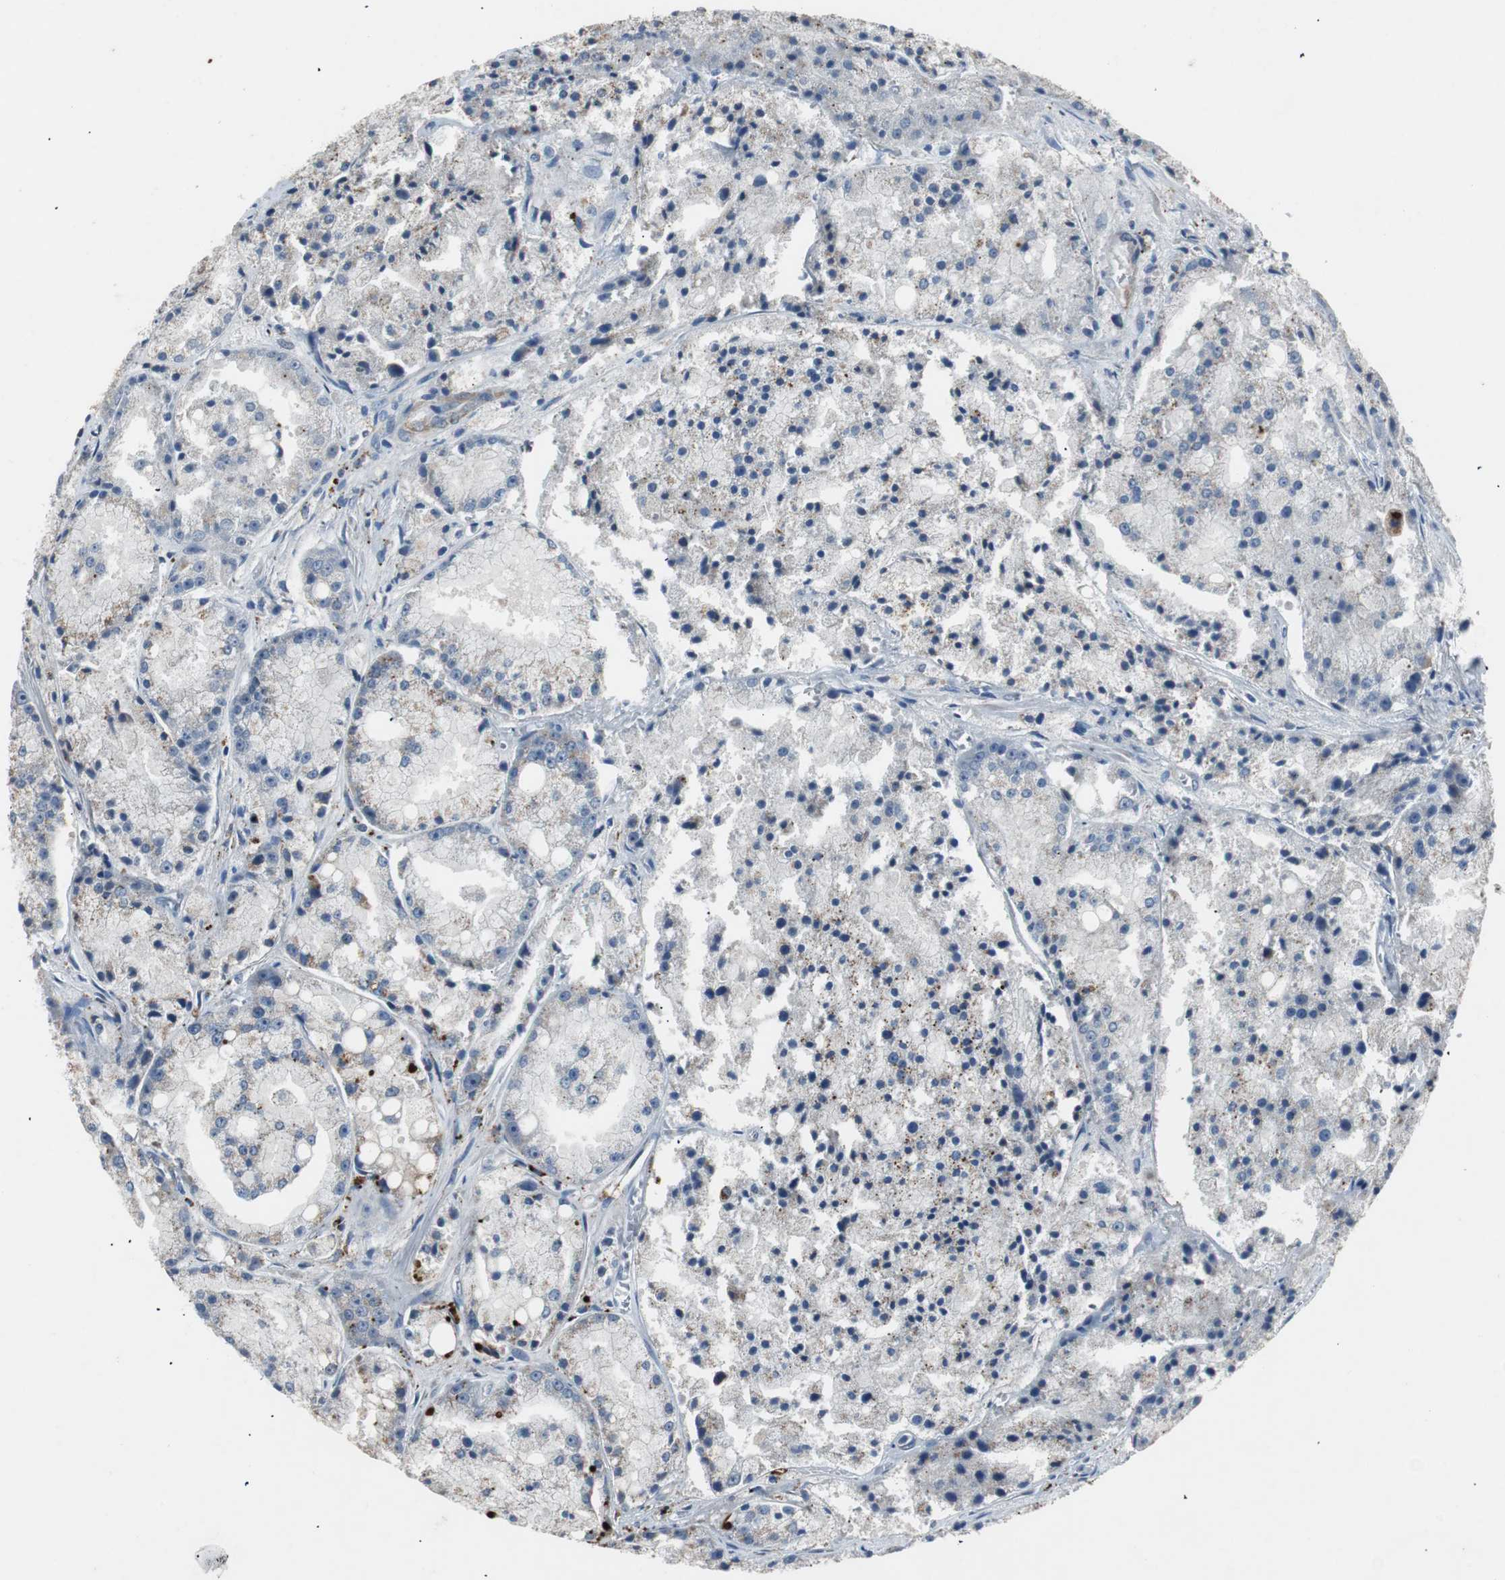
{"staining": {"intensity": "moderate", "quantity": "<25%", "location": "cytoplasmic/membranous"}, "tissue": "prostate cancer", "cell_type": "Tumor cells", "image_type": "cancer", "snomed": [{"axis": "morphology", "description": "Adenocarcinoma, Low grade"}, {"axis": "topography", "description": "Prostate"}], "caption": "An image showing moderate cytoplasmic/membranous staining in about <25% of tumor cells in prostate low-grade adenocarcinoma, as visualized by brown immunohistochemical staining.", "gene": "PCYT1B", "patient": {"sex": "male", "age": 64}}